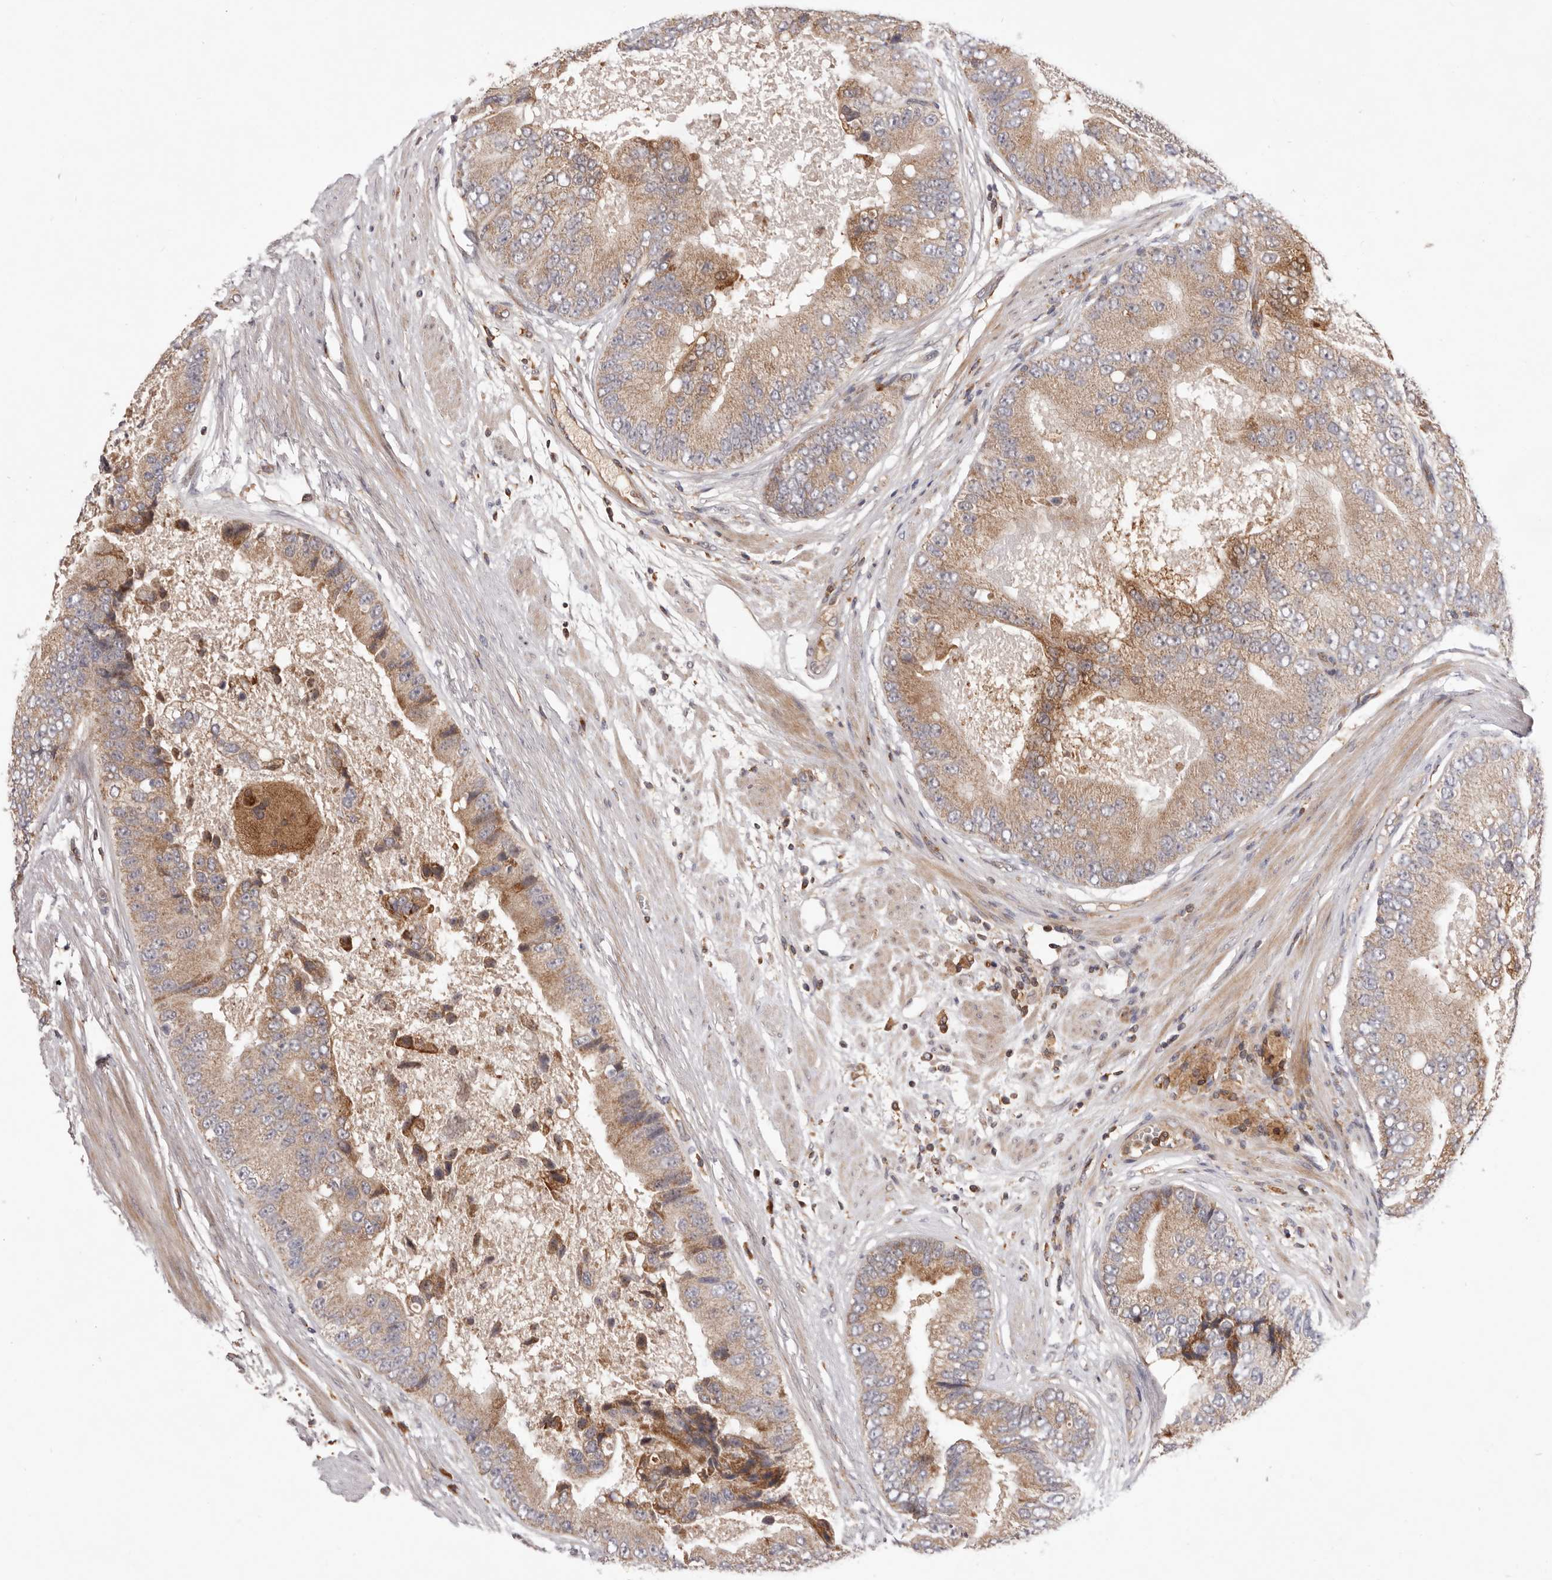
{"staining": {"intensity": "moderate", "quantity": ">75%", "location": "cytoplasmic/membranous"}, "tissue": "prostate cancer", "cell_type": "Tumor cells", "image_type": "cancer", "snomed": [{"axis": "morphology", "description": "Adenocarcinoma, High grade"}, {"axis": "topography", "description": "Prostate"}], "caption": "DAB (3,3'-diaminobenzidine) immunohistochemical staining of adenocarcinoma (high-grade) (prostate) reveals moderate cytoplasmic/membranous protein expression in approximately >75% of tumor cells.", "gene": "RNF213", "patient": {"sex": "male", "age": 70}}